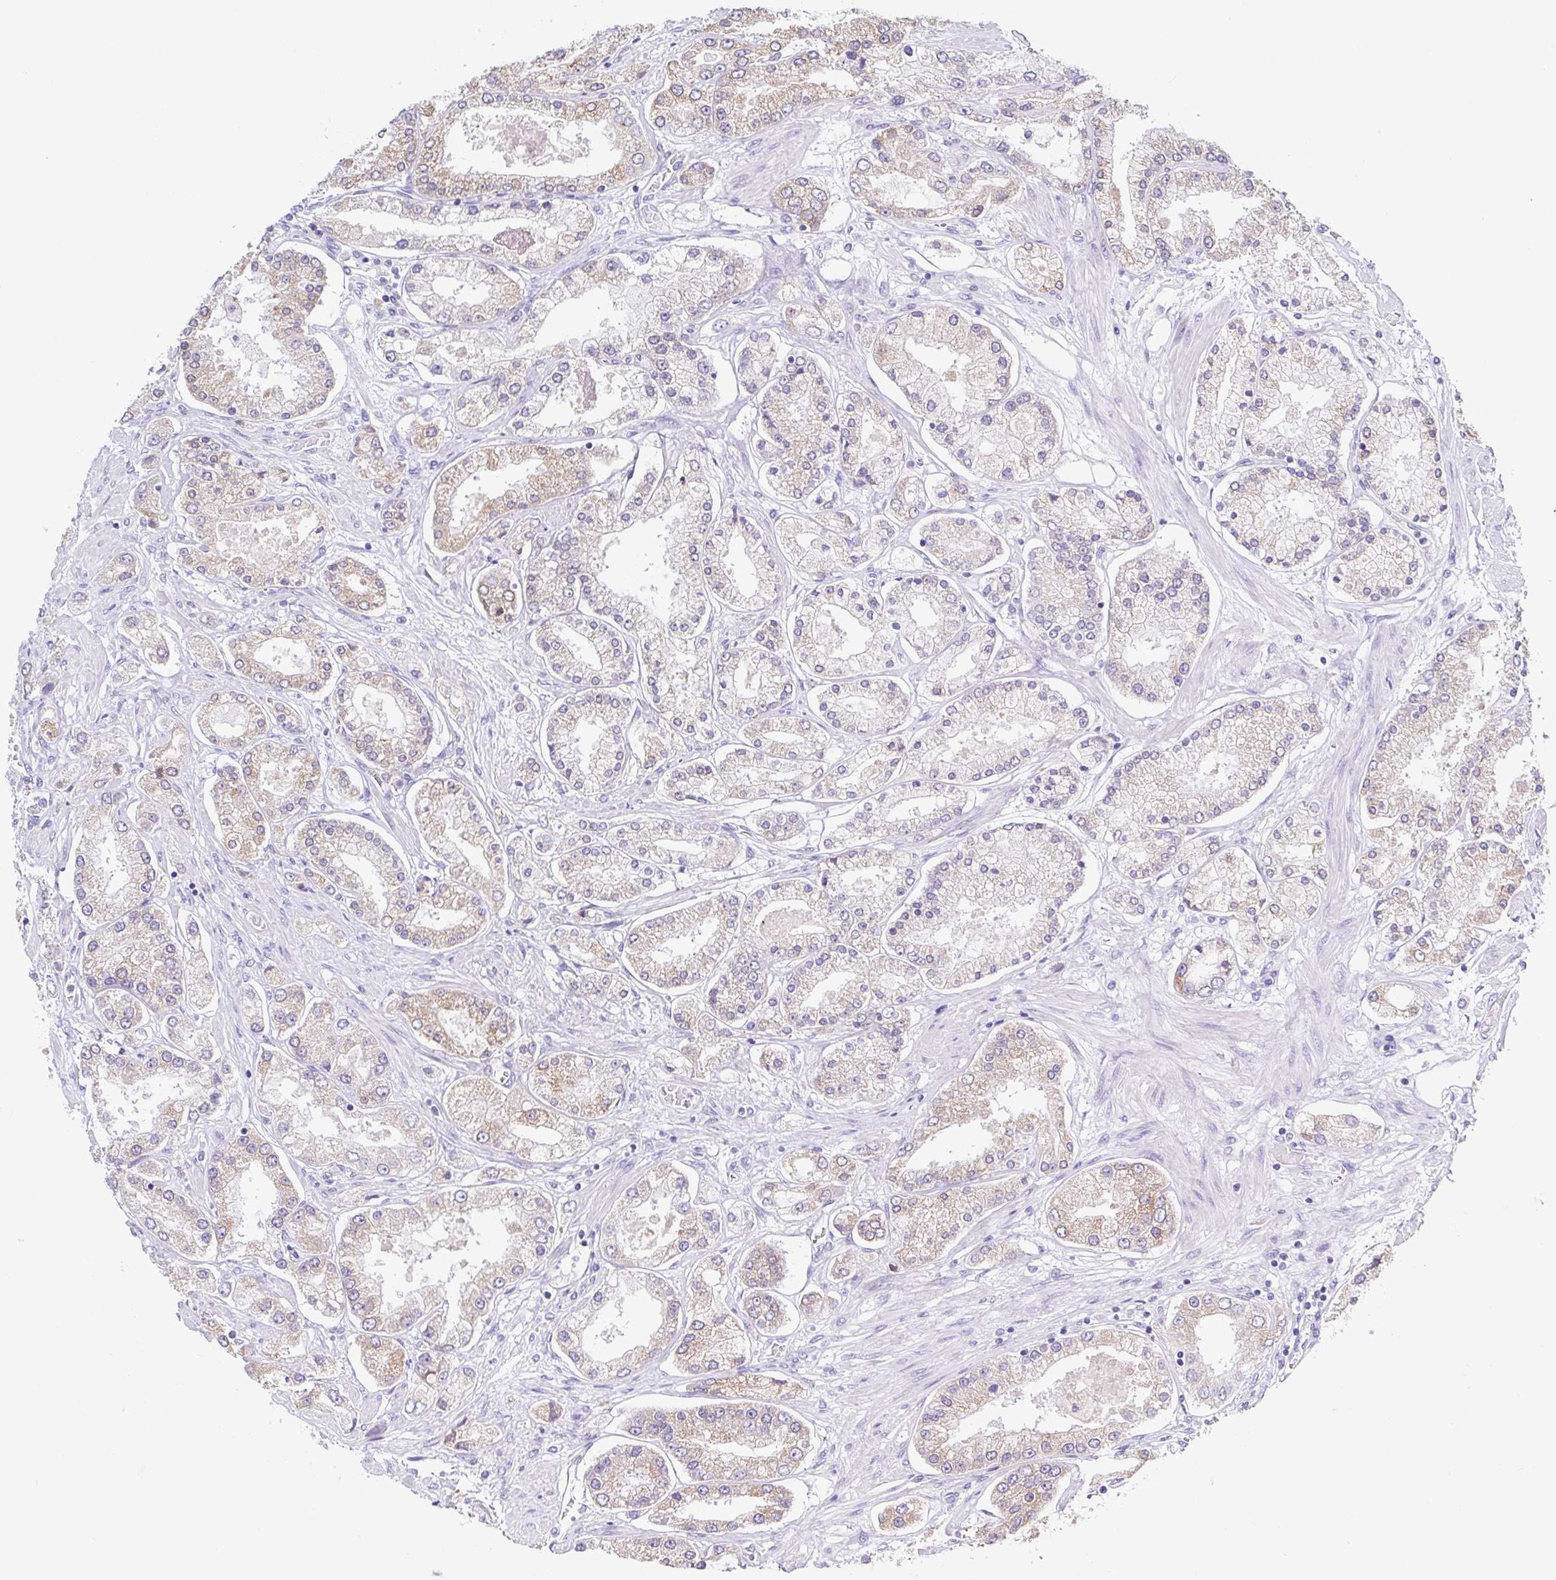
{"staining": {"intensity": "weak", "quantity": "25%-75%", "location": "cytoplasmic/membranous"}, "tissue": "prostate cancer", "cell_type": "Tumor cells", "image_type": "cancer", "snomed": [{"axis": "morphology", "description": "Adenocarcinoma, High grade"}, {"axis": "topography", "description": "Prostate"}], "caption": "Immunohistochemistry (IHC) of adenocarcinoma (high-grade) (prostate) reveals low levels of weak cytoplasmic/membranous expression in approximately 25%-75% of tumor cells. (DAB (3,3'-diaminobenzidine) IHC with brightfield microscopy, high magnification).", "gene": "RDH11", "patient": {"sex": "male", "age": 69}}